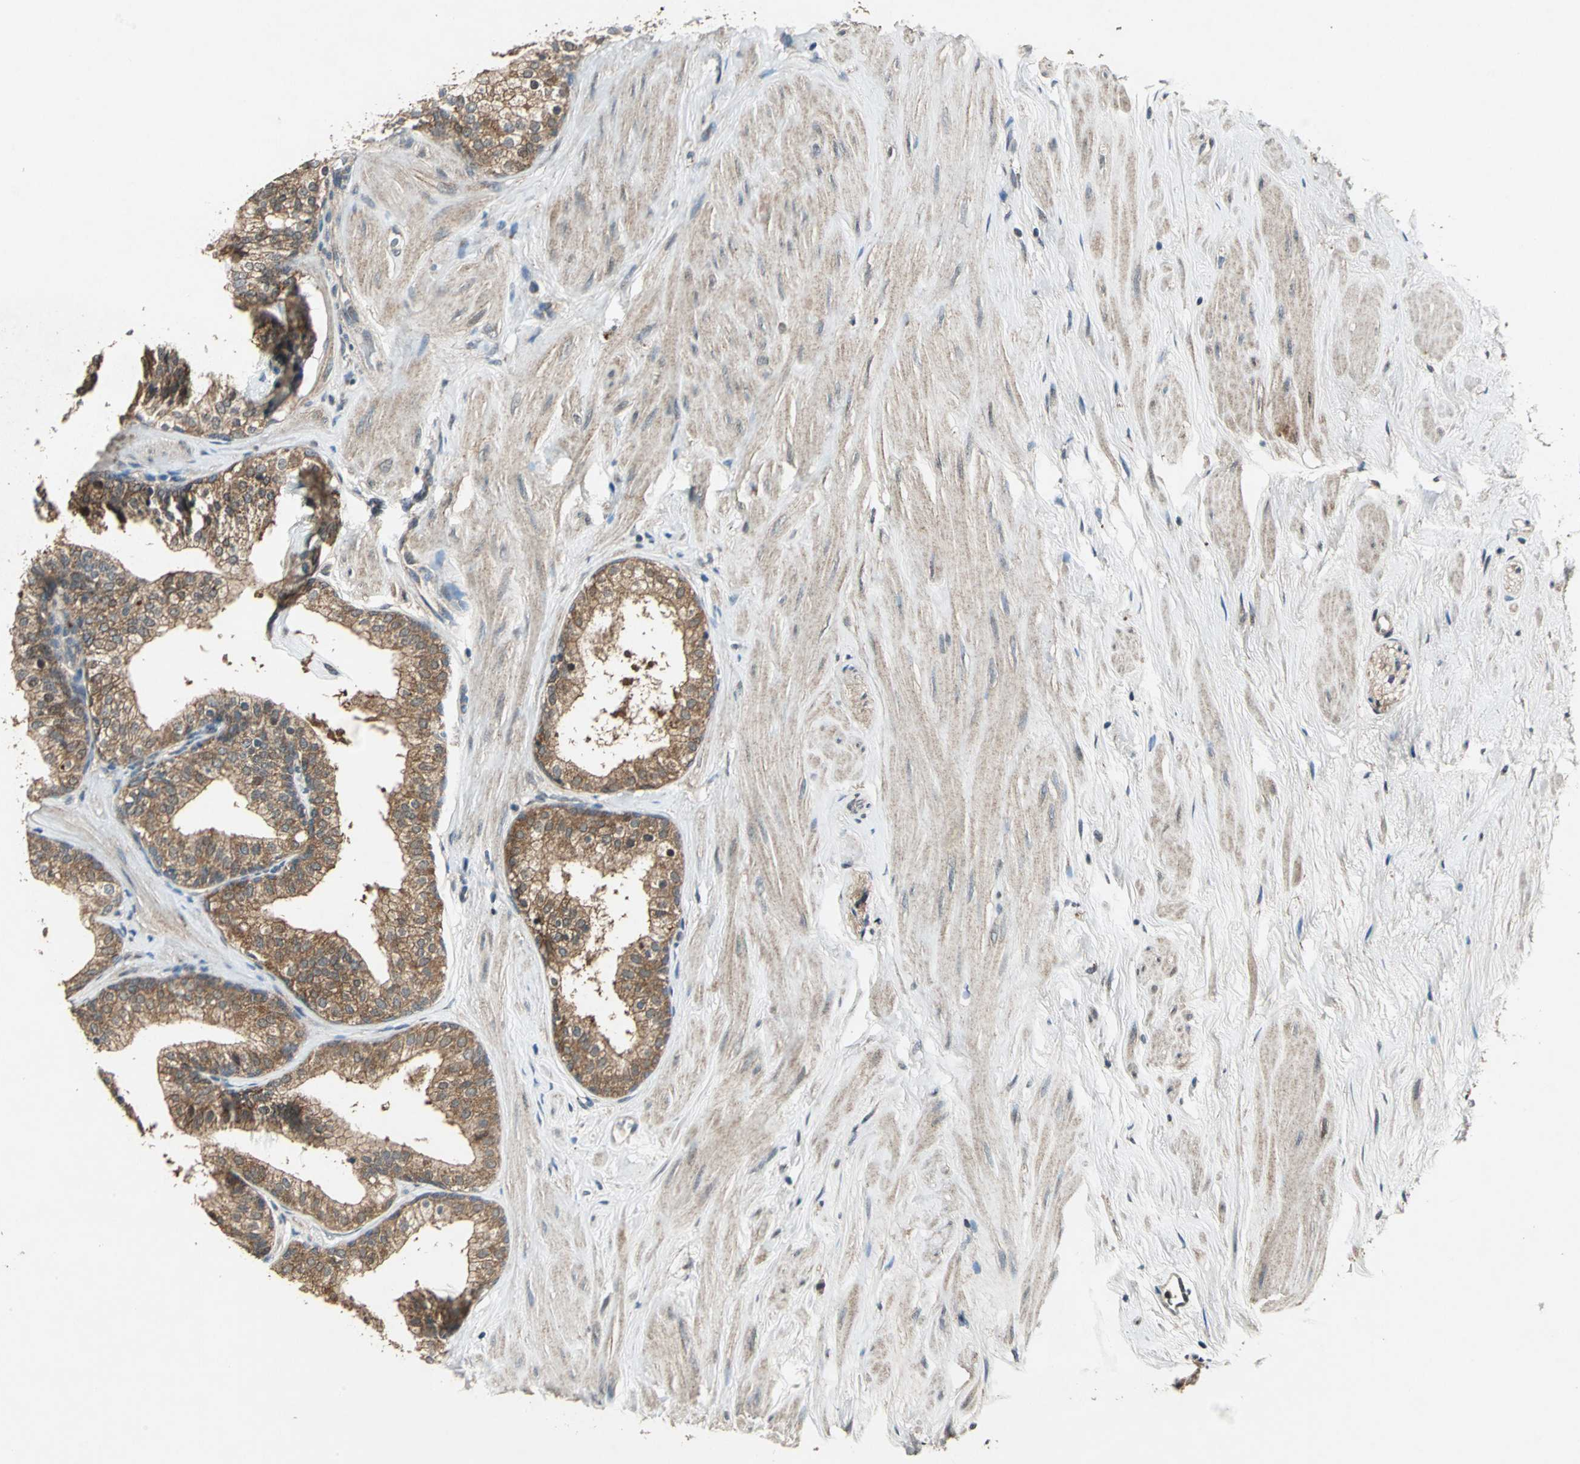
{"staining": {"intensity": "moderate", "quantity": ">75%", "location": "cytoplasmic/membranous"}, "tissue": "prostate", "cell_type": "Glandular cells", "image_type": "normal", "snomed": [{"axis": "morphology", "description": "Normal tissue, NOS"}, {"axis": "topography", "description": "Prostate"}], "caption": "Immunohistochemistry (IHC) micrograph of unremarkable prostate: human prostate stained using immunohistochemistry displays medium levels of moderate protein expression localized specifically in the cytoplasmic/membranous of glandular cells, appearing as a cytoplasmic/membranous brown color.", "gene": "AHSA1", "patient": {"sex": "male", "age": 60}}